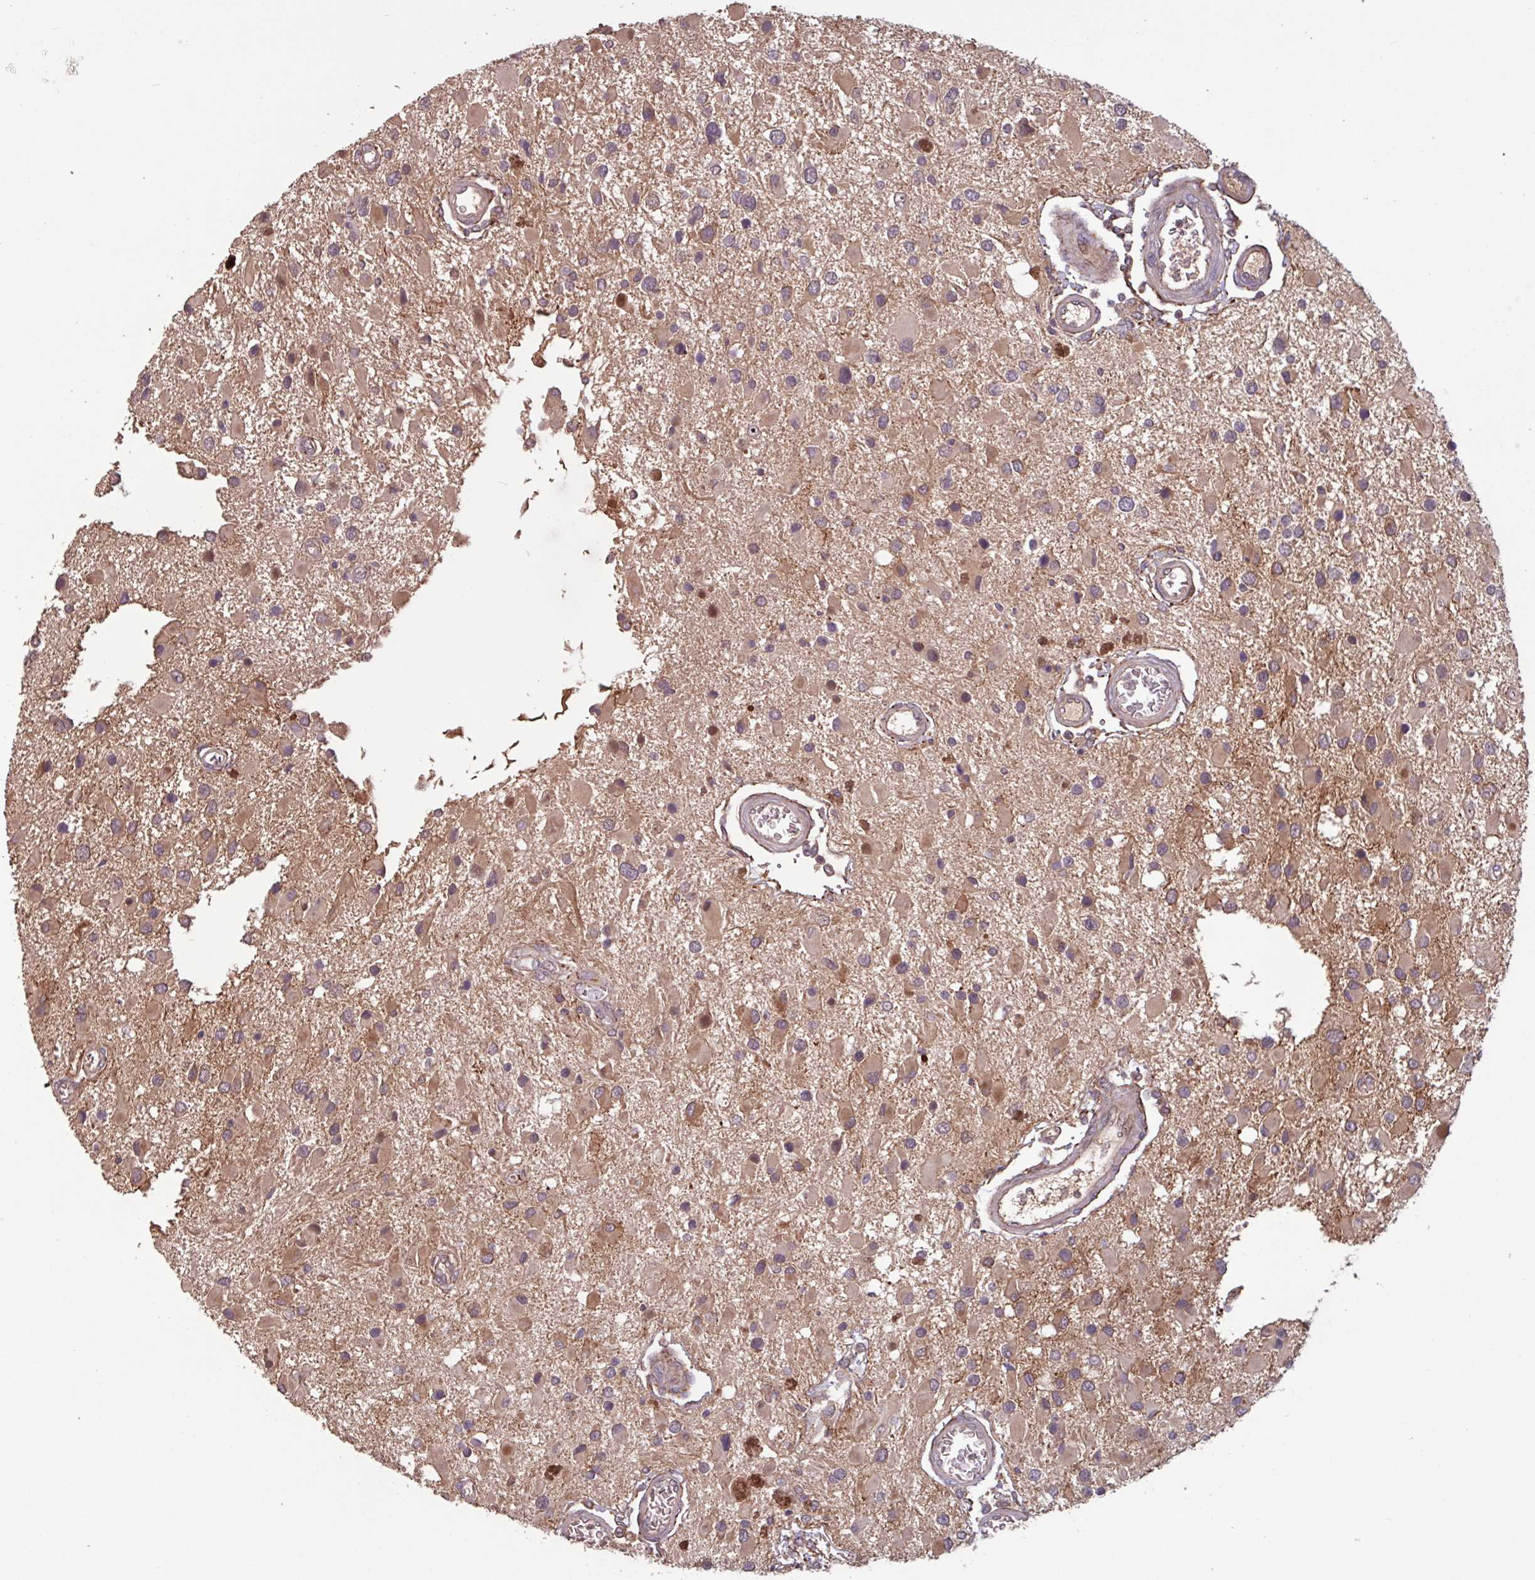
{"staining": {"intensity": "moderate", "quantity": ">75%", "location": "cytoplasmic/membranous"}, "tissue": "glioma", "cell_type": "Tumor cells", "image_type": "cancer", "snomed": [{"axis": "morphology", "description": "Glioma, malignant, High grade"}, {"axis": "topography", "description": "Brain"}], "caption": "Glioma tissue demonstrates moderate cytoplasmic/membranous staining in about >75% of tumor cells", "gene": "TMEM88", "patient": {"sex": "male", "age": 53}}